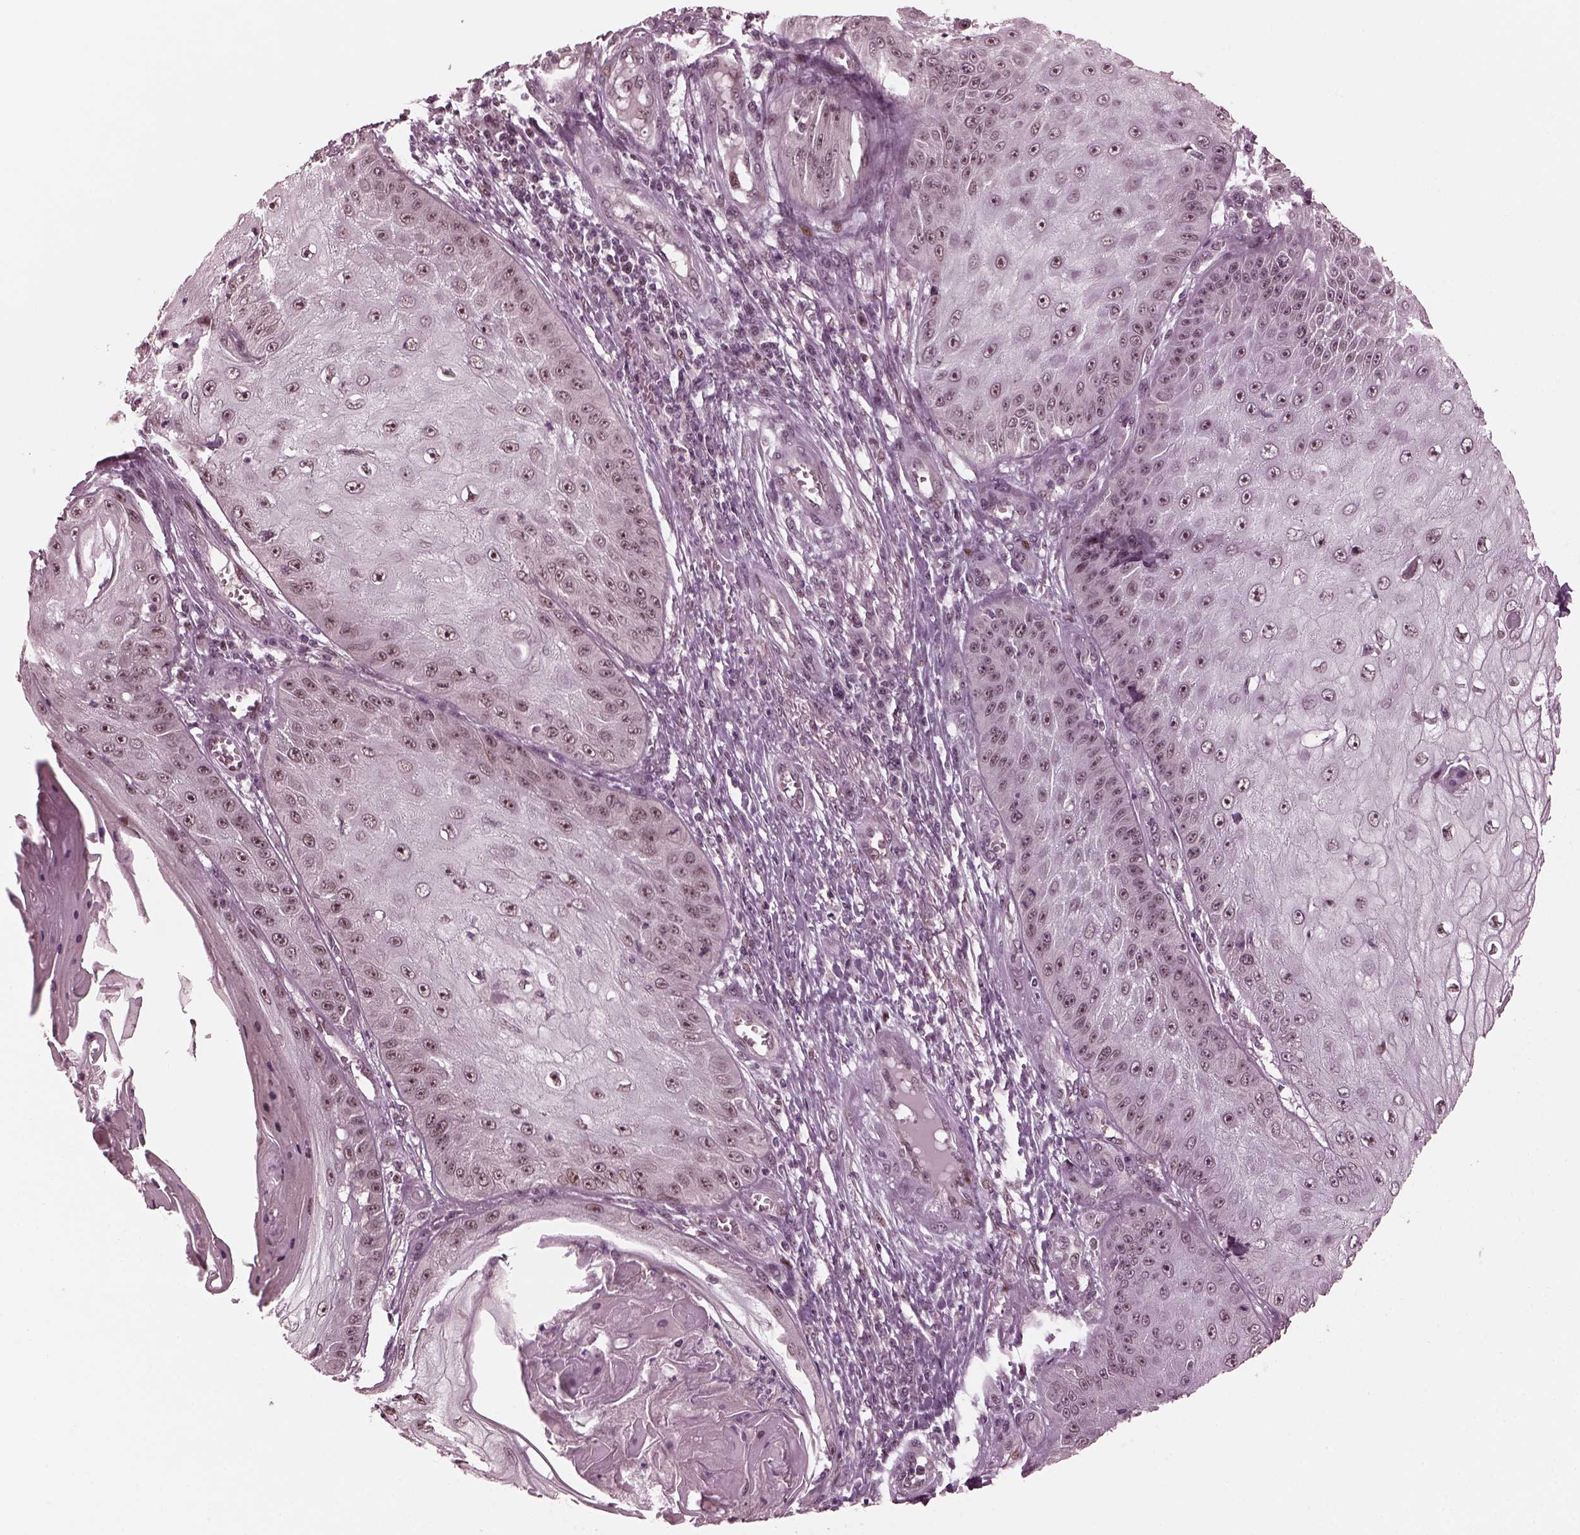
{"staining": {"intensity": "negative", "quantity": "none", "location": "none"}, "tissue": "skin cancer", "cell_type": "Tumor cells", "image_type": "cancer", "snomed": [{"axis": "morphology", "description": "Squamous cell carcinoma, NOS"}, {"axis": "topography", "description": "Skin"}], "caption": "The micrograph shows no staining of tumor cells in skin cancer (squamous cell carcinoma). (DAB IHC with hematoxylin counter stain).", "gene": "TRIB3", "patient": {"sex": "male", "age": 70}}